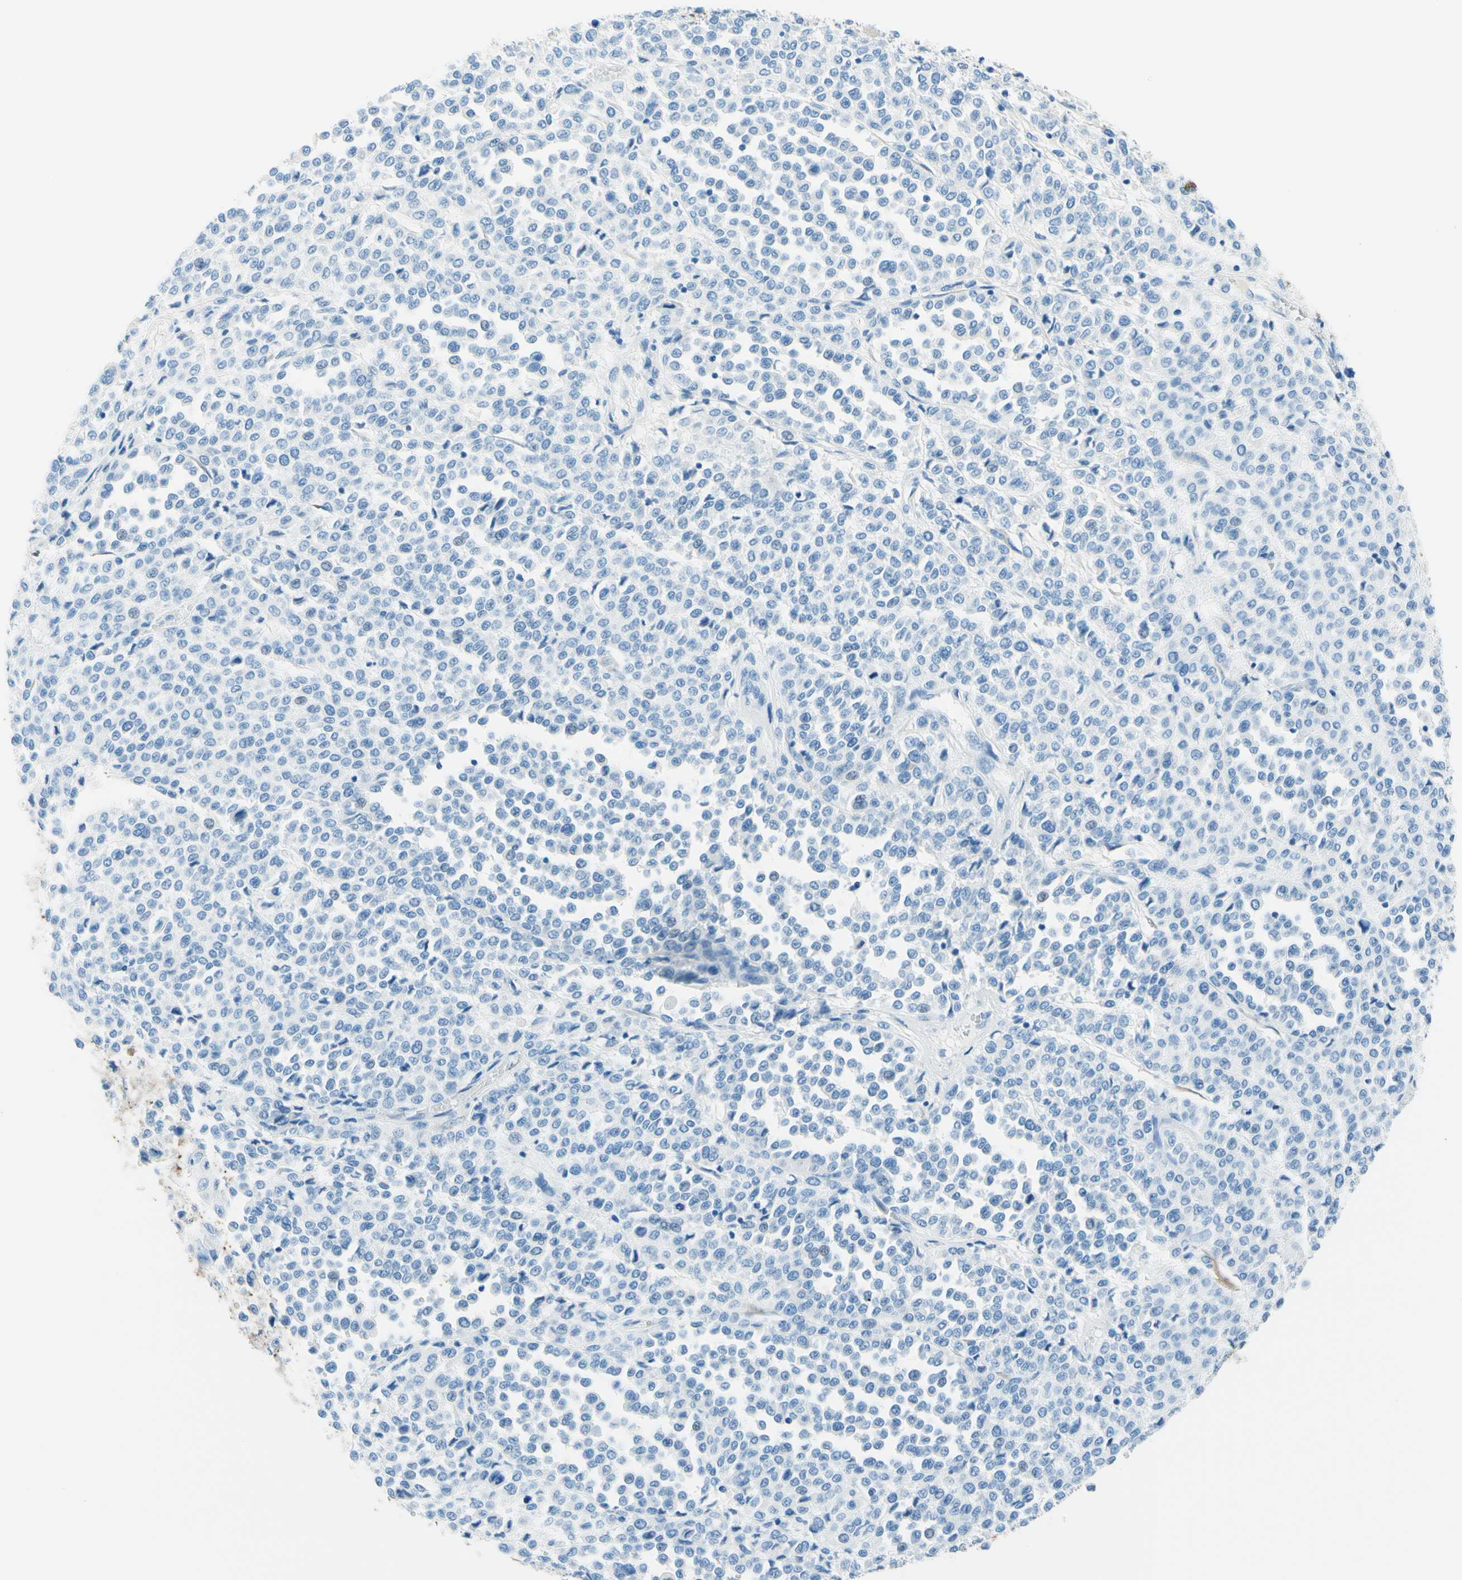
{"staining": {"intensity": "negative", "quantity": "none", "location": "none"}, "tissue": "melanoma", "cell_type": "Tumor cells", "image_type": "cancer", "snomed": [{"axis": "morphology", "description": "Malignant melanoma, Metastatic site"}, {"axis": "topography", "description": "Pancreas"}], "caption": "Immunohistochemistry photomicrograph of neoplastic tissue: human malignant melanoma (metastatic site) stained with DAB (3,3'-diaminobenzidine) shows no significant protein staining in tumor cells.", "gene": "MFAP5", "patient": {"sex": "female", "age": 30}}